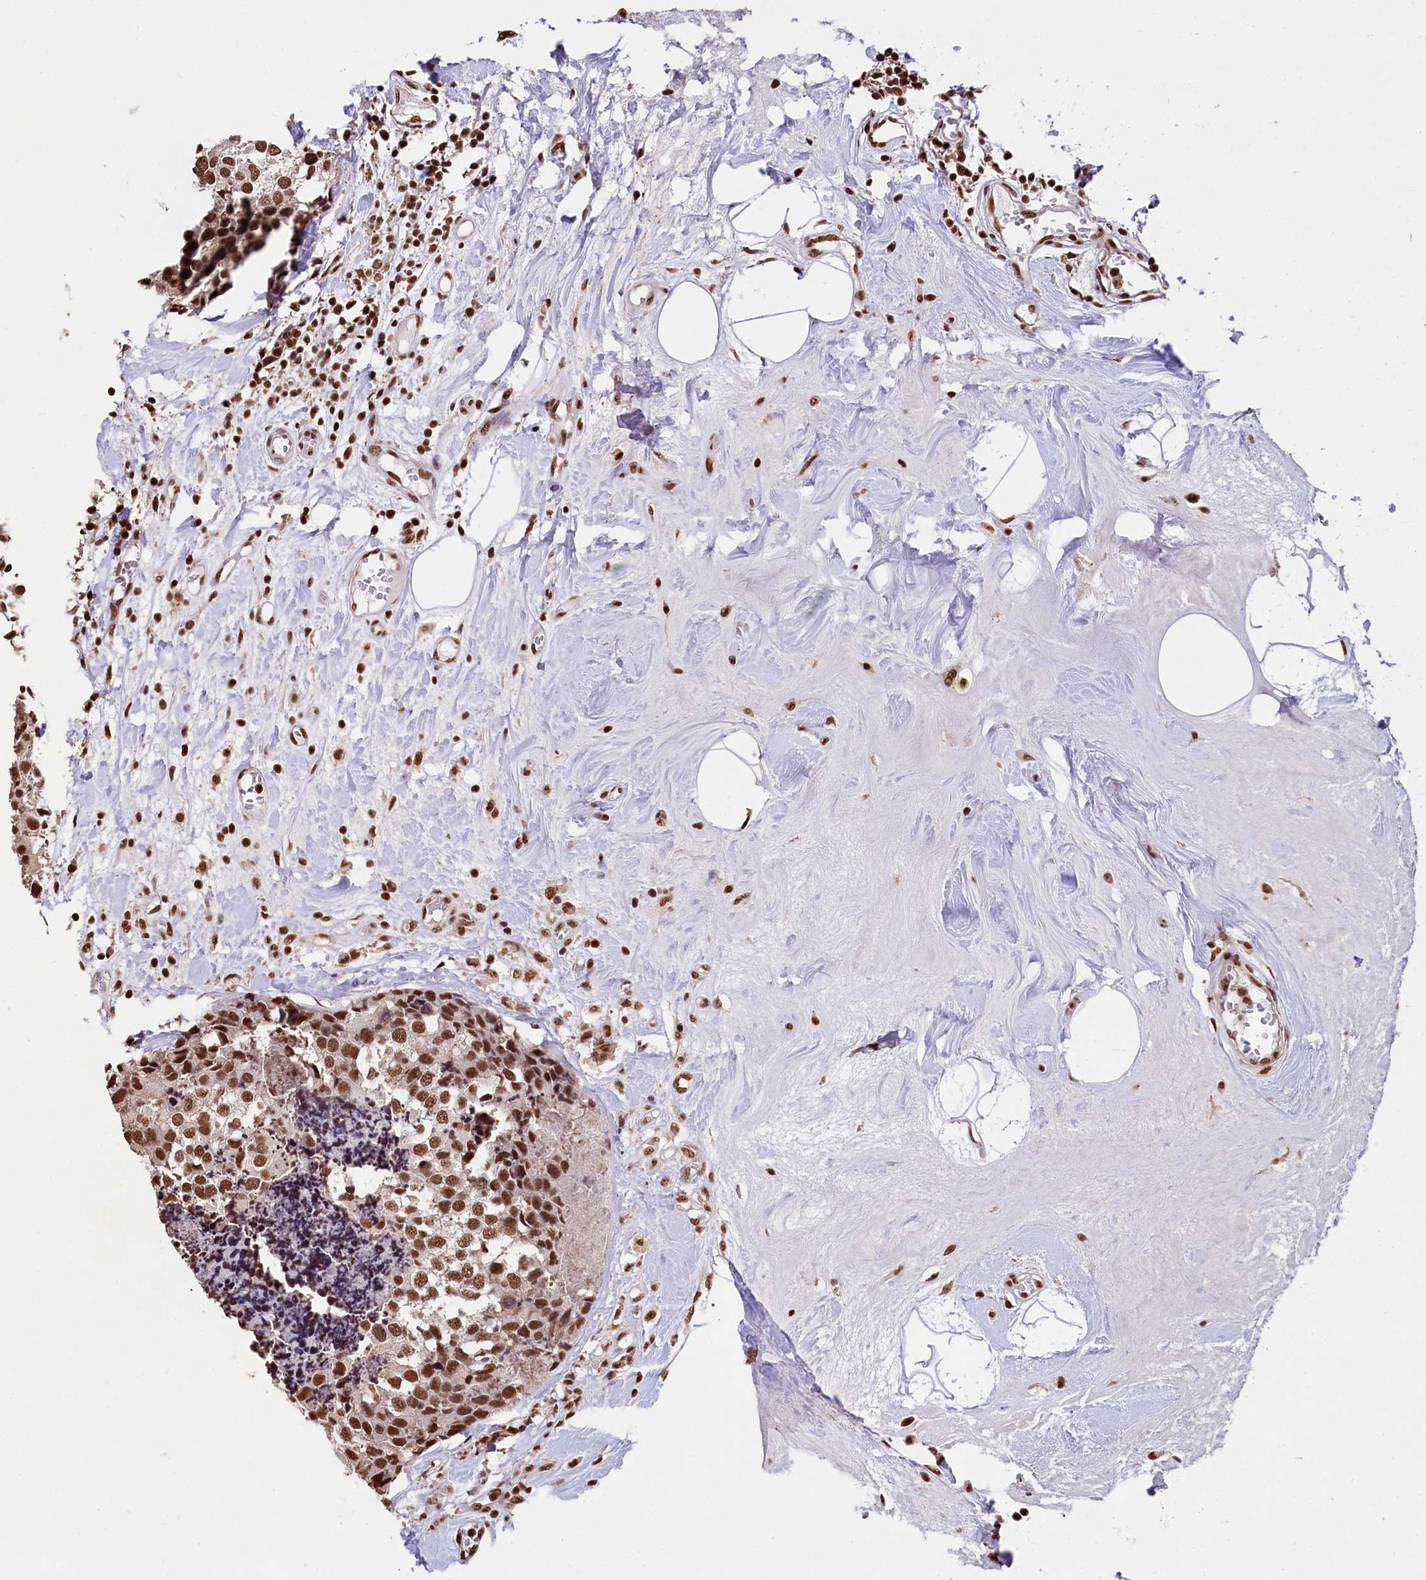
{"staining": {"intensity": "strong", "quantity": ">75%", "location": "nuclear"}, "tissue": "breast cancer", "cell_type": "Tumor cells", "image_type": "cancer", "snomed": [{"axis": "morphology", "description": "Lobular carcinoma"}, {"axis": "topography", "description": "Breast"}], "caption": "Immunohistochemical staining of human breast lobular carcinoma displays high levels of strong nuclear protein expression in approximately >75% of tumor cells. The staining was performed using DAB to visualize the protein expression in brown, while the nuclei were stained in blue with hematoxylin (Magnification: 20x).", "gene": "SNRPD2", "patient": {"sex": "female", "age": 59}}